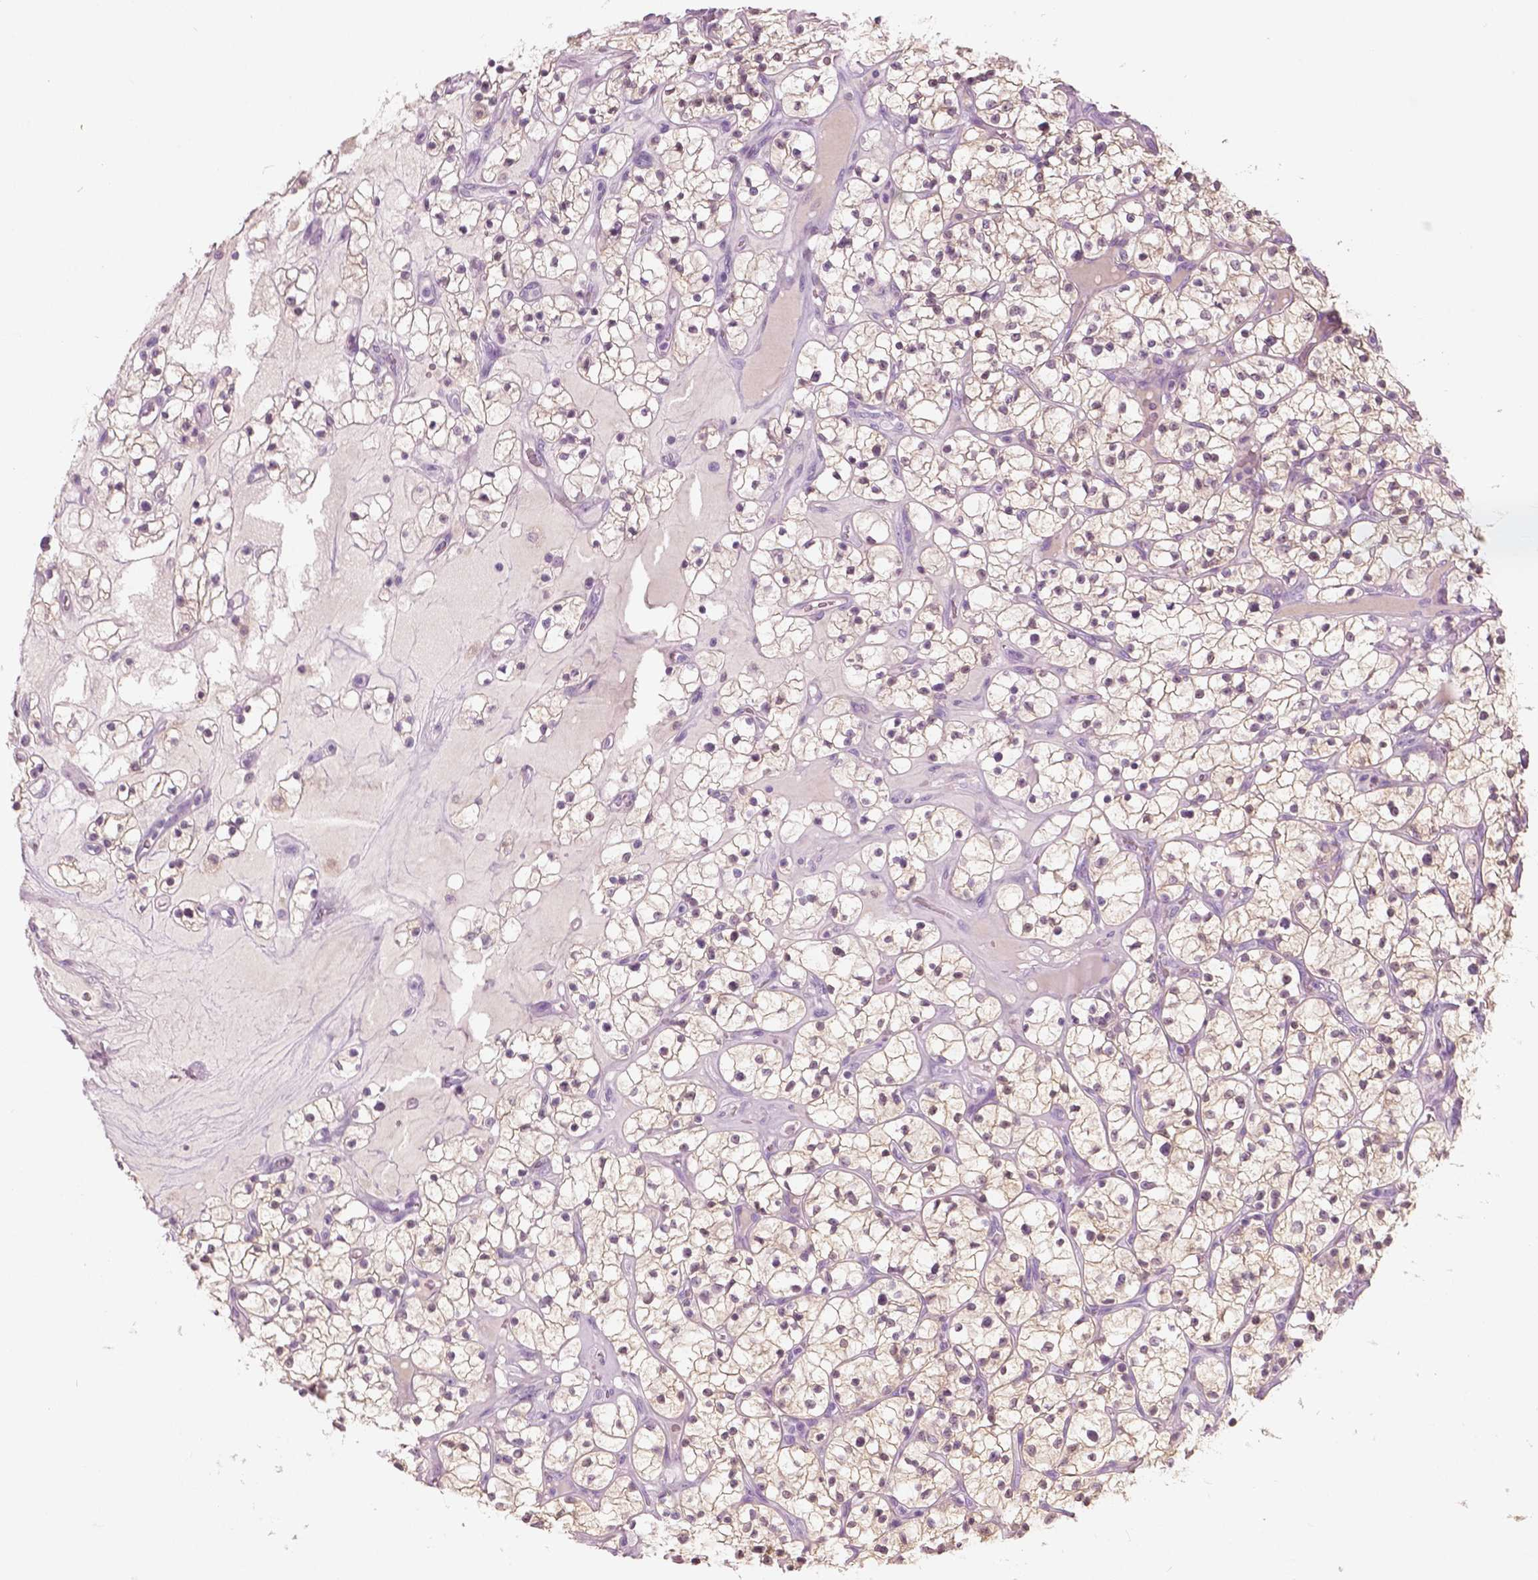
{"staining": {"intensity": "weak", "quantity": "25%-75%", "location": "cytoplasmic/membranous"}, "tissue": "renal cancer", "cell_type": "Tumor cells", "image_type": "cancer", "snomed": [{"axis": "morphology", "description": "Adenocarcinoma, NOS"}, {"axis": "topography", "description": "Kidney"}], "caption": "High-magnification brightfield microscopy of renal cancer (adenocarcinoma) stained with DAB (brown) and counterstained with hematoxylin (blue). tumor cells exhibit weak cytoplasmic/membranous staining is appreciated in about25%-75% of cells.", "gene": "GALM", "patient": {"sex": "female", "age": 64}}